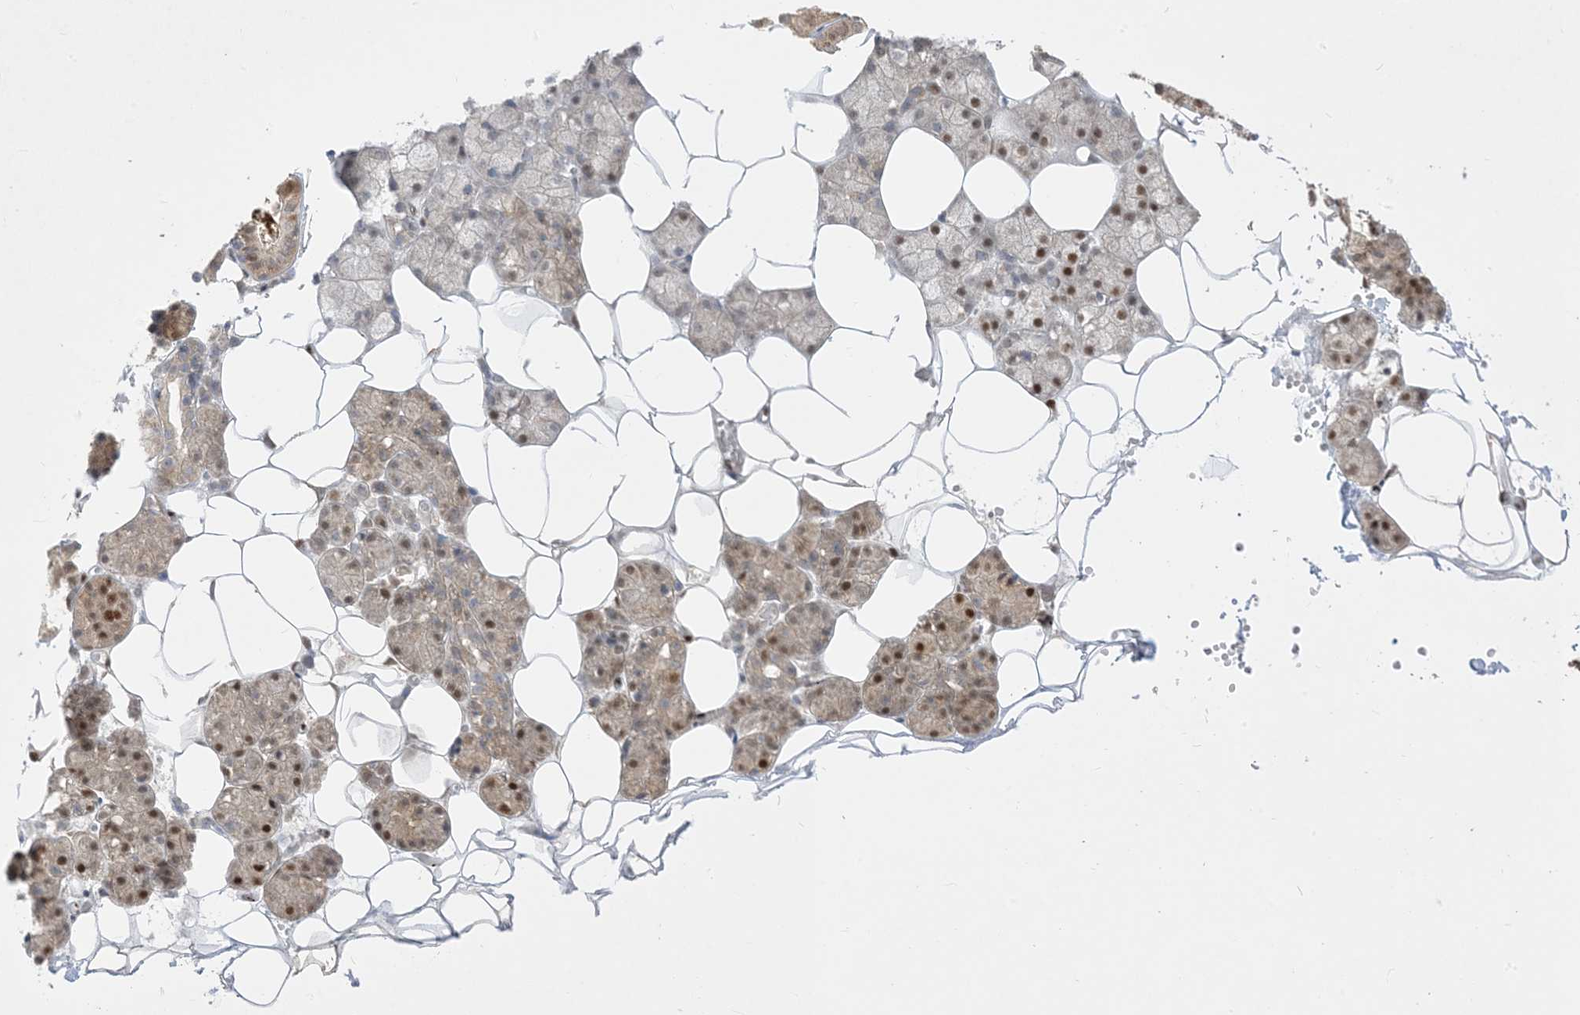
{"staining": {"intensity": "strong", "quantity": "<25%", "location": "cytoplasmic/membranous,nuclear"}, "tissue": "salivary gland", "cell_type": "Glandular cells", "image_type": "normal", "snomed": [{"axis": "morphology", "description": "Normal tissue, NOS"}, {"axis": "topography", "description": "Salivary gland"}], "caption": "The histopathology image reveals staining of benign salivary gland, revealing strong cytoplasmic/membranous,nuclear protein staining (brown color) within glandular cells. Ihc stains the protein in brown and the nuclei are stained blue.", "gene": "BHLHE40", "patient": {"sex": "male", "age": 62}}